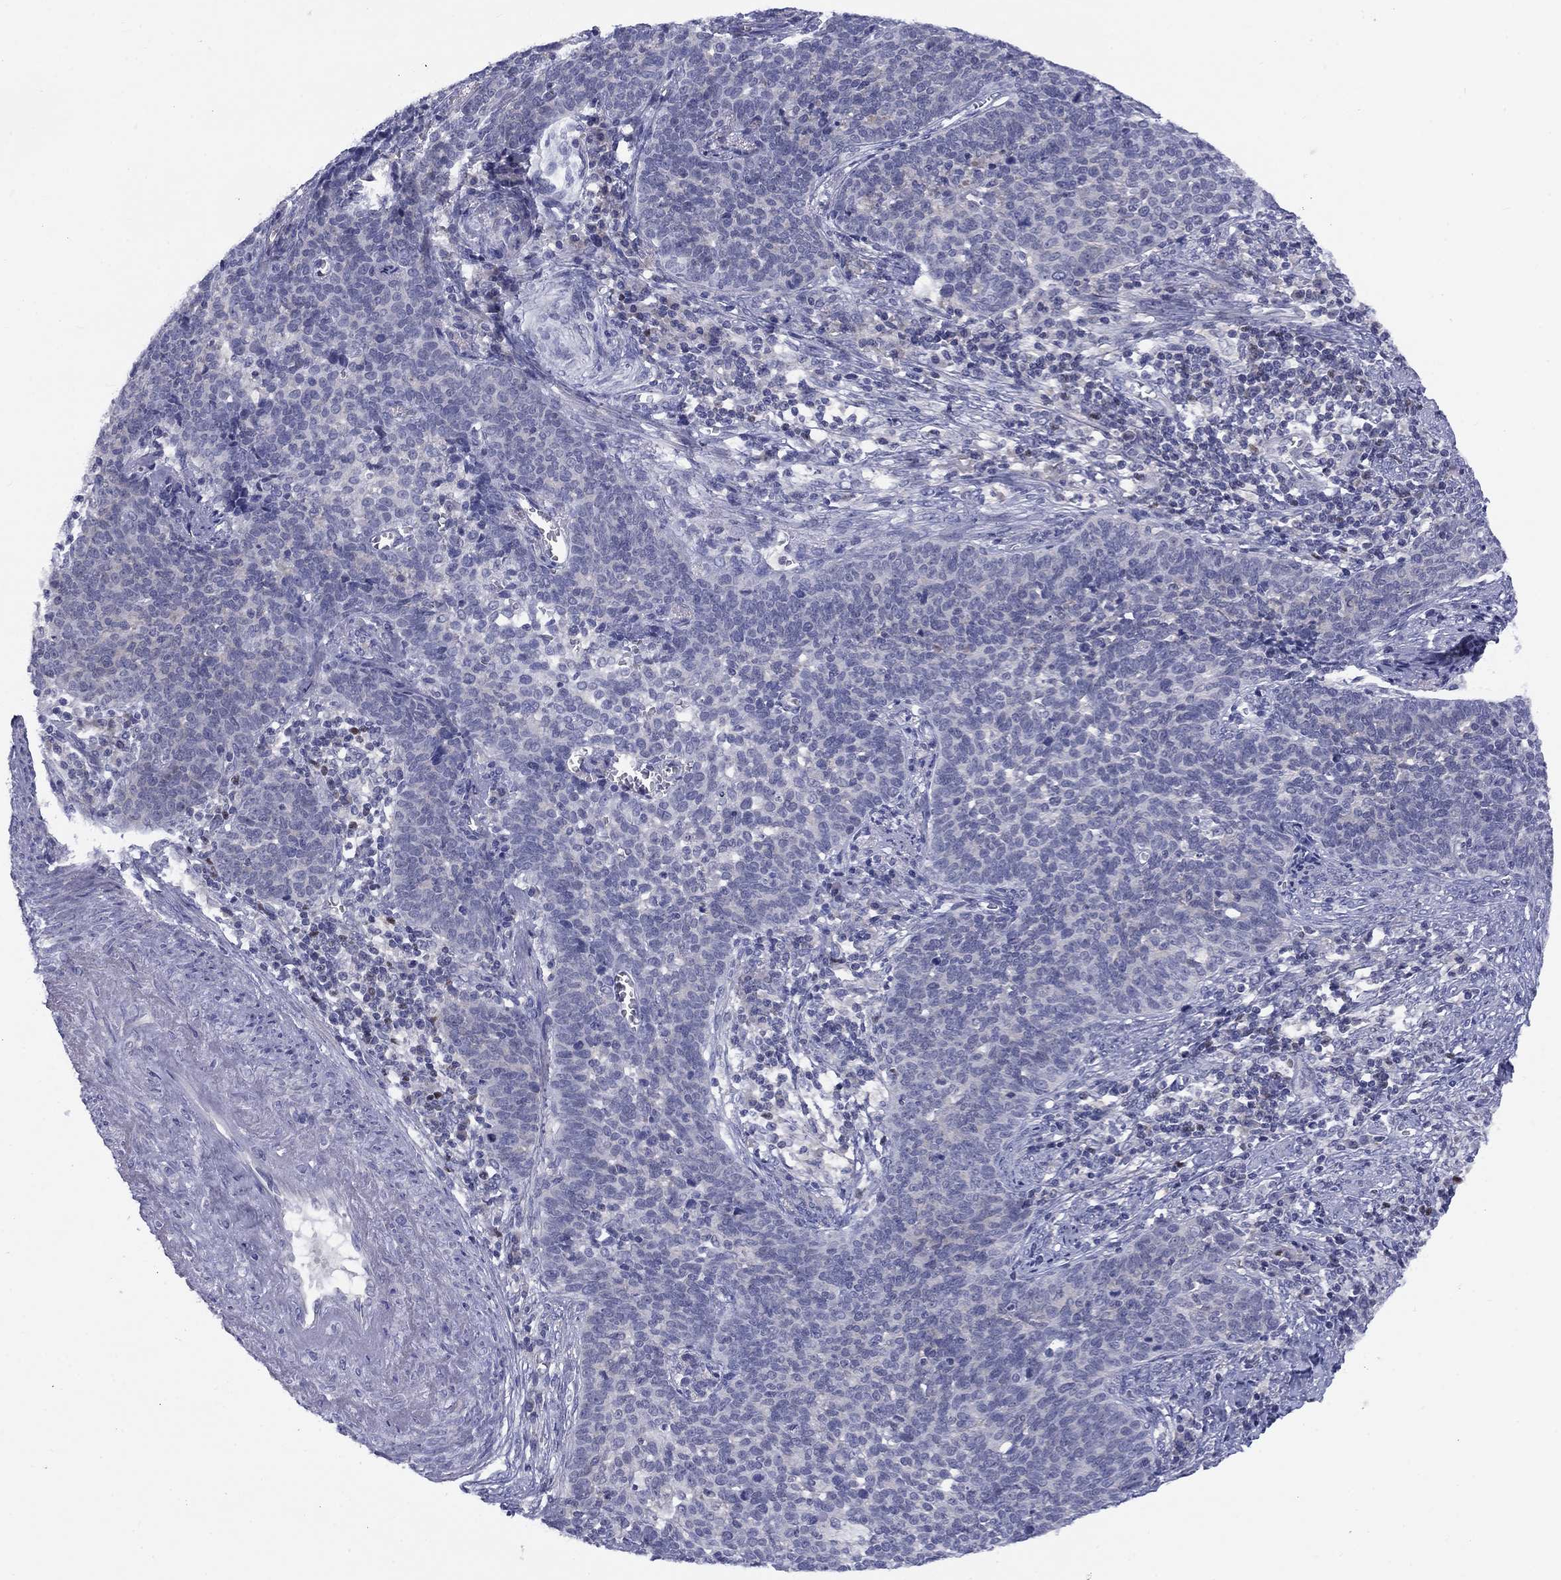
{"staining": {"intensity": "negative", "quantity": "none", "location": "none"}, "tissue": "cervical cancer", "cell_type": "Tumor cells", "image_type": "cancer", "snomed": [{"axis": "morphology", "description": "Squamous cell carcinoma, NOS"}, {"axis": "topography", "description": "Cervix"}], "caption": "Immunohistochemistry photomicrograph of neoplastic tissue: cervical cancer stained with DAB (3,3'-diaminobenzidine) exhibits no significant protein staining in tumor cells. (IHC, brightfield microscopy, high magnification).", "gene": "CACNA1A", "patient": {"sex": "female", "age": 39}}